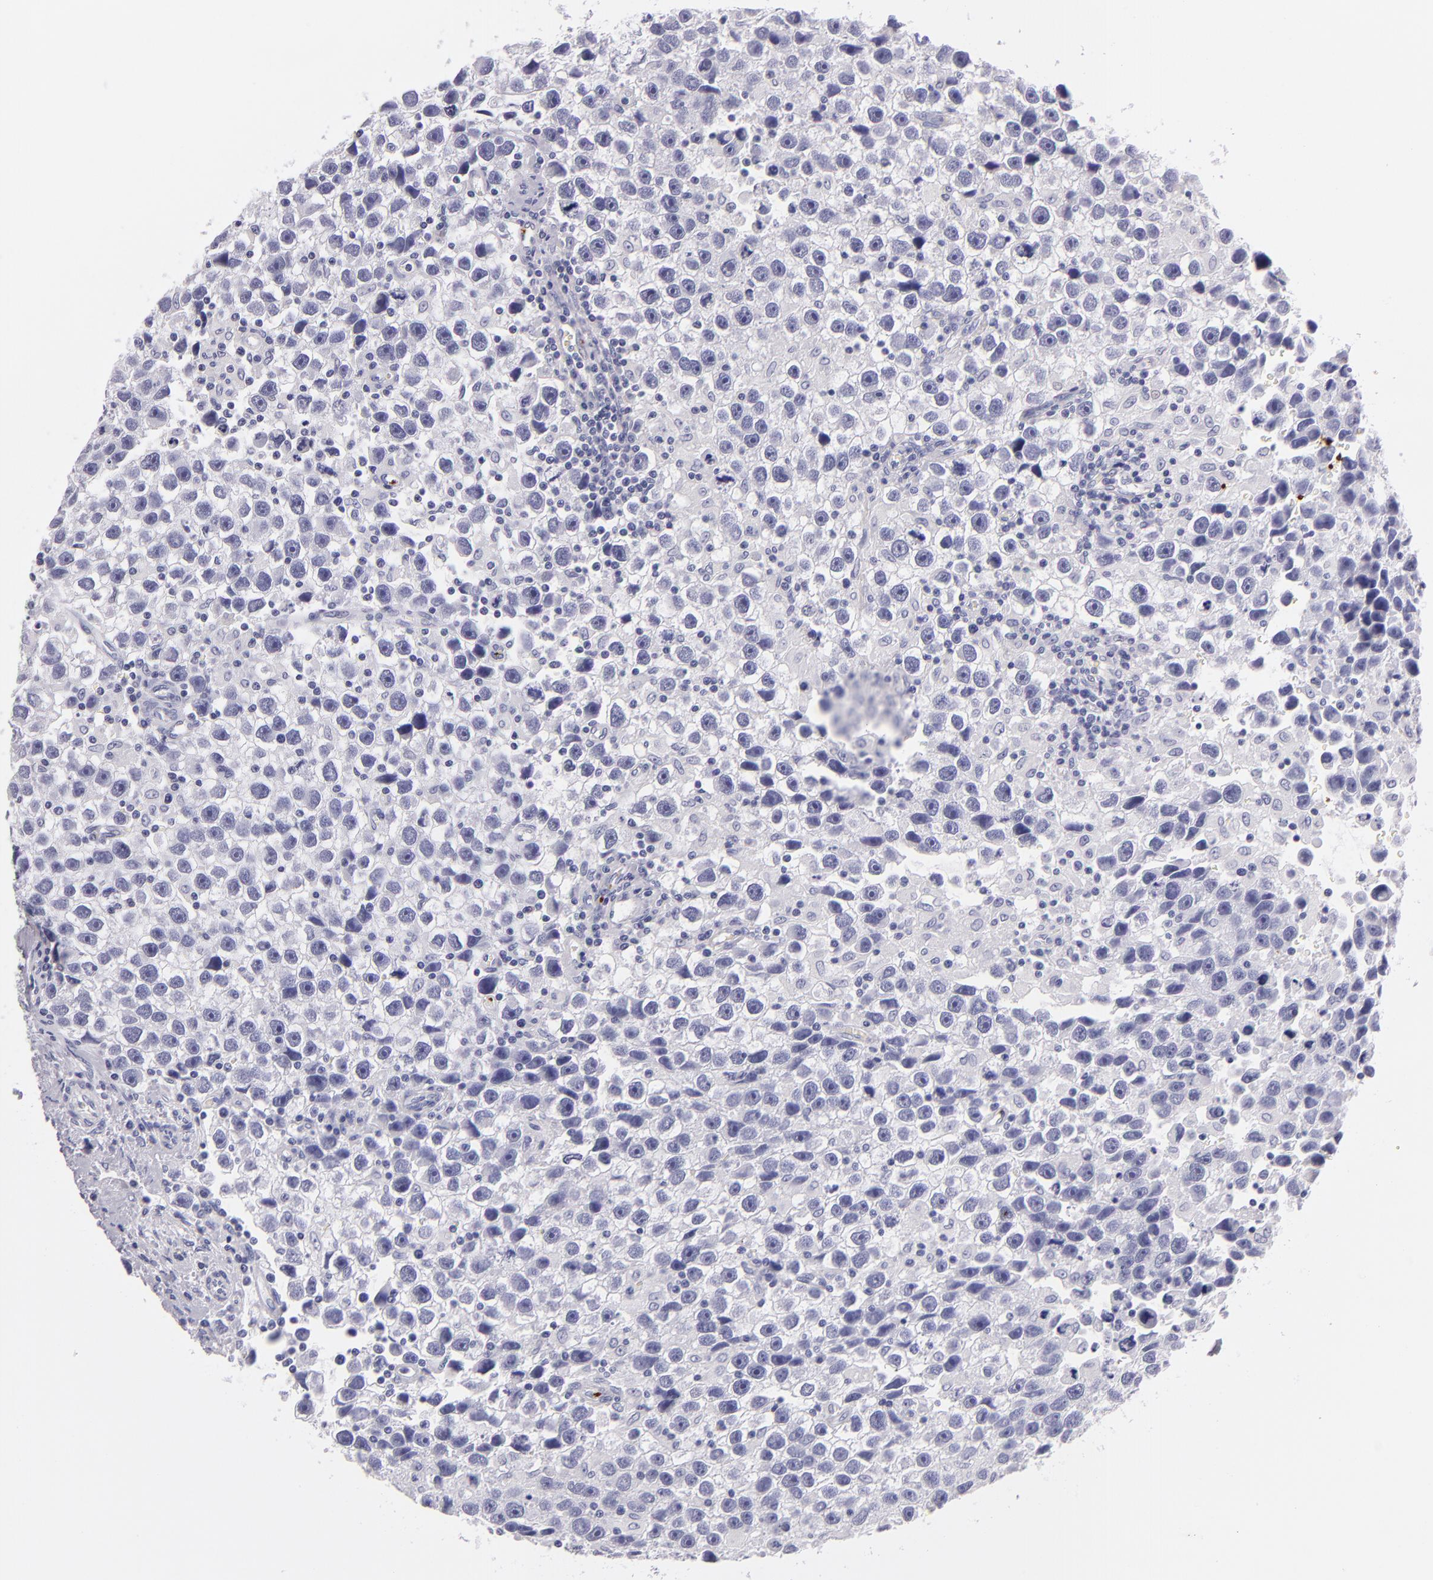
{"staining": {"intensity": "negative", "quantity": "none", "location": "none"}, "tissue": "testis cancer", "cell_type": "Tumor cells", "image_type": "cancer", "snomed": [{"axis": "morphology", "description": "Seminoma, NOS"}, {"axis": "topography", "description": "Testis"}], "caption": "Image shows no significant protein expression in tumor cells of testis seminoma. Nuclei are stained in blue.", "gene": "GP1BA", "patient": {"sex": "male", "age": 43}}